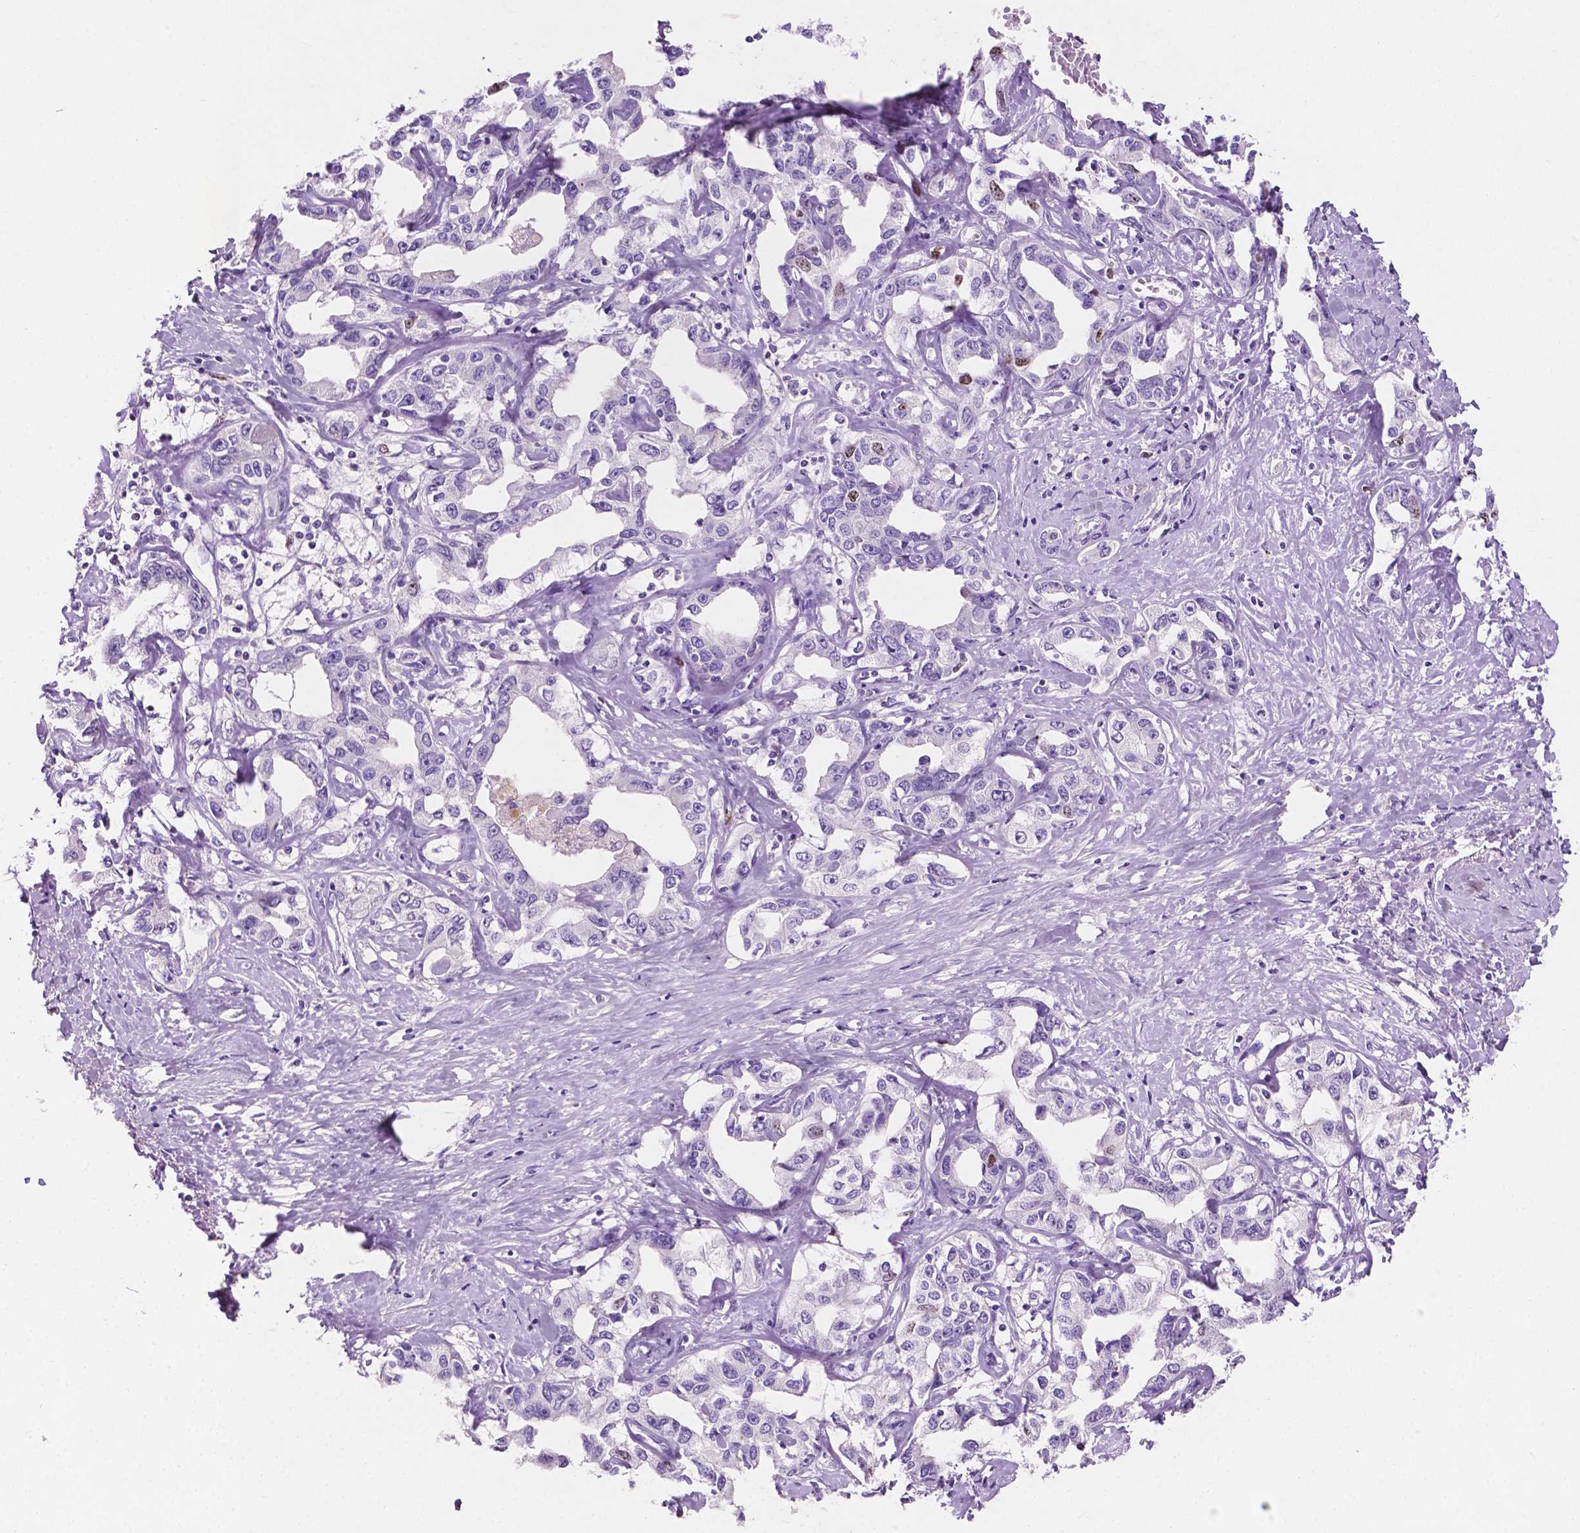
{"staining": {"intensity": "weak", "quantity": "<25%", "location": "nuclear"}, "tissue": "liver cancer", "cell_type": "Tumor cells", "image_type": "cancer", "snomed": [{"axis": "morphology", "description": "Cholangiocarcinoma"}, {"axis": "topography", "description": "Liver"}], "caption": "Tumor cells are negative for protein expression in human cholangiocarcinoma (liver).", "gene": "SIAH2", "patient": {"sex": "male", "age": 59}}